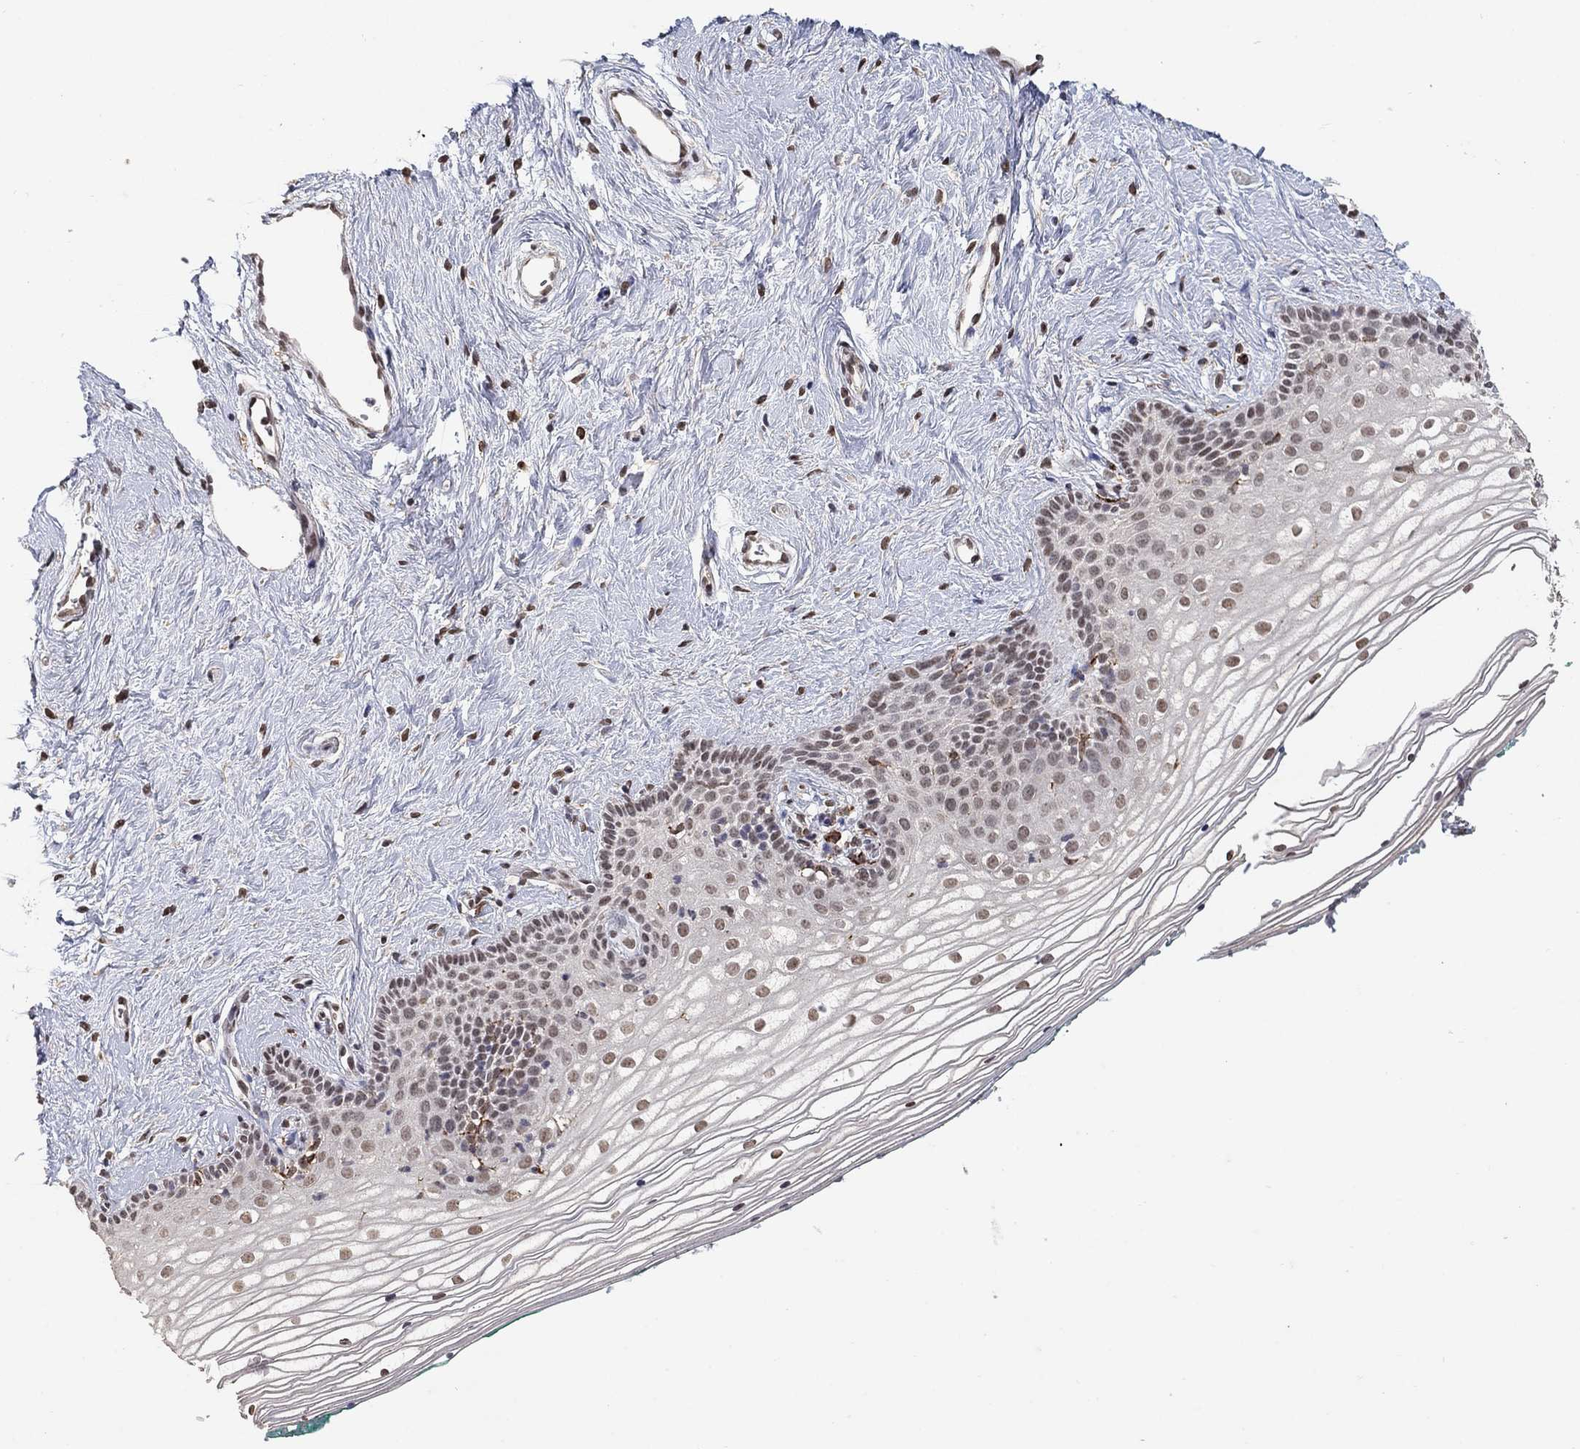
{"staining": {"intensity": "weak", "quantity": "25%-75%", "location": "nuclear"}, "tissue": "vagina", "cell_type": "Squamous epithelial cells", "image_type": "normal", "snomed": [{"axis": "morphology", "description": "Normal tissue, NOS"}, {"axis": "topography", "description": "Vagina"}], "caption": "Immunohistochemistry image of unremarkable vagina: vagina stained using immunohistochemistry (IHC) reveals low levels of weak protein expression localized specifically in the nuclear of squamous epithelial cells, appearing as a nuclear brown color.", "gene": "GRIA3", "patient": {"sex": "female", "age": 36}}